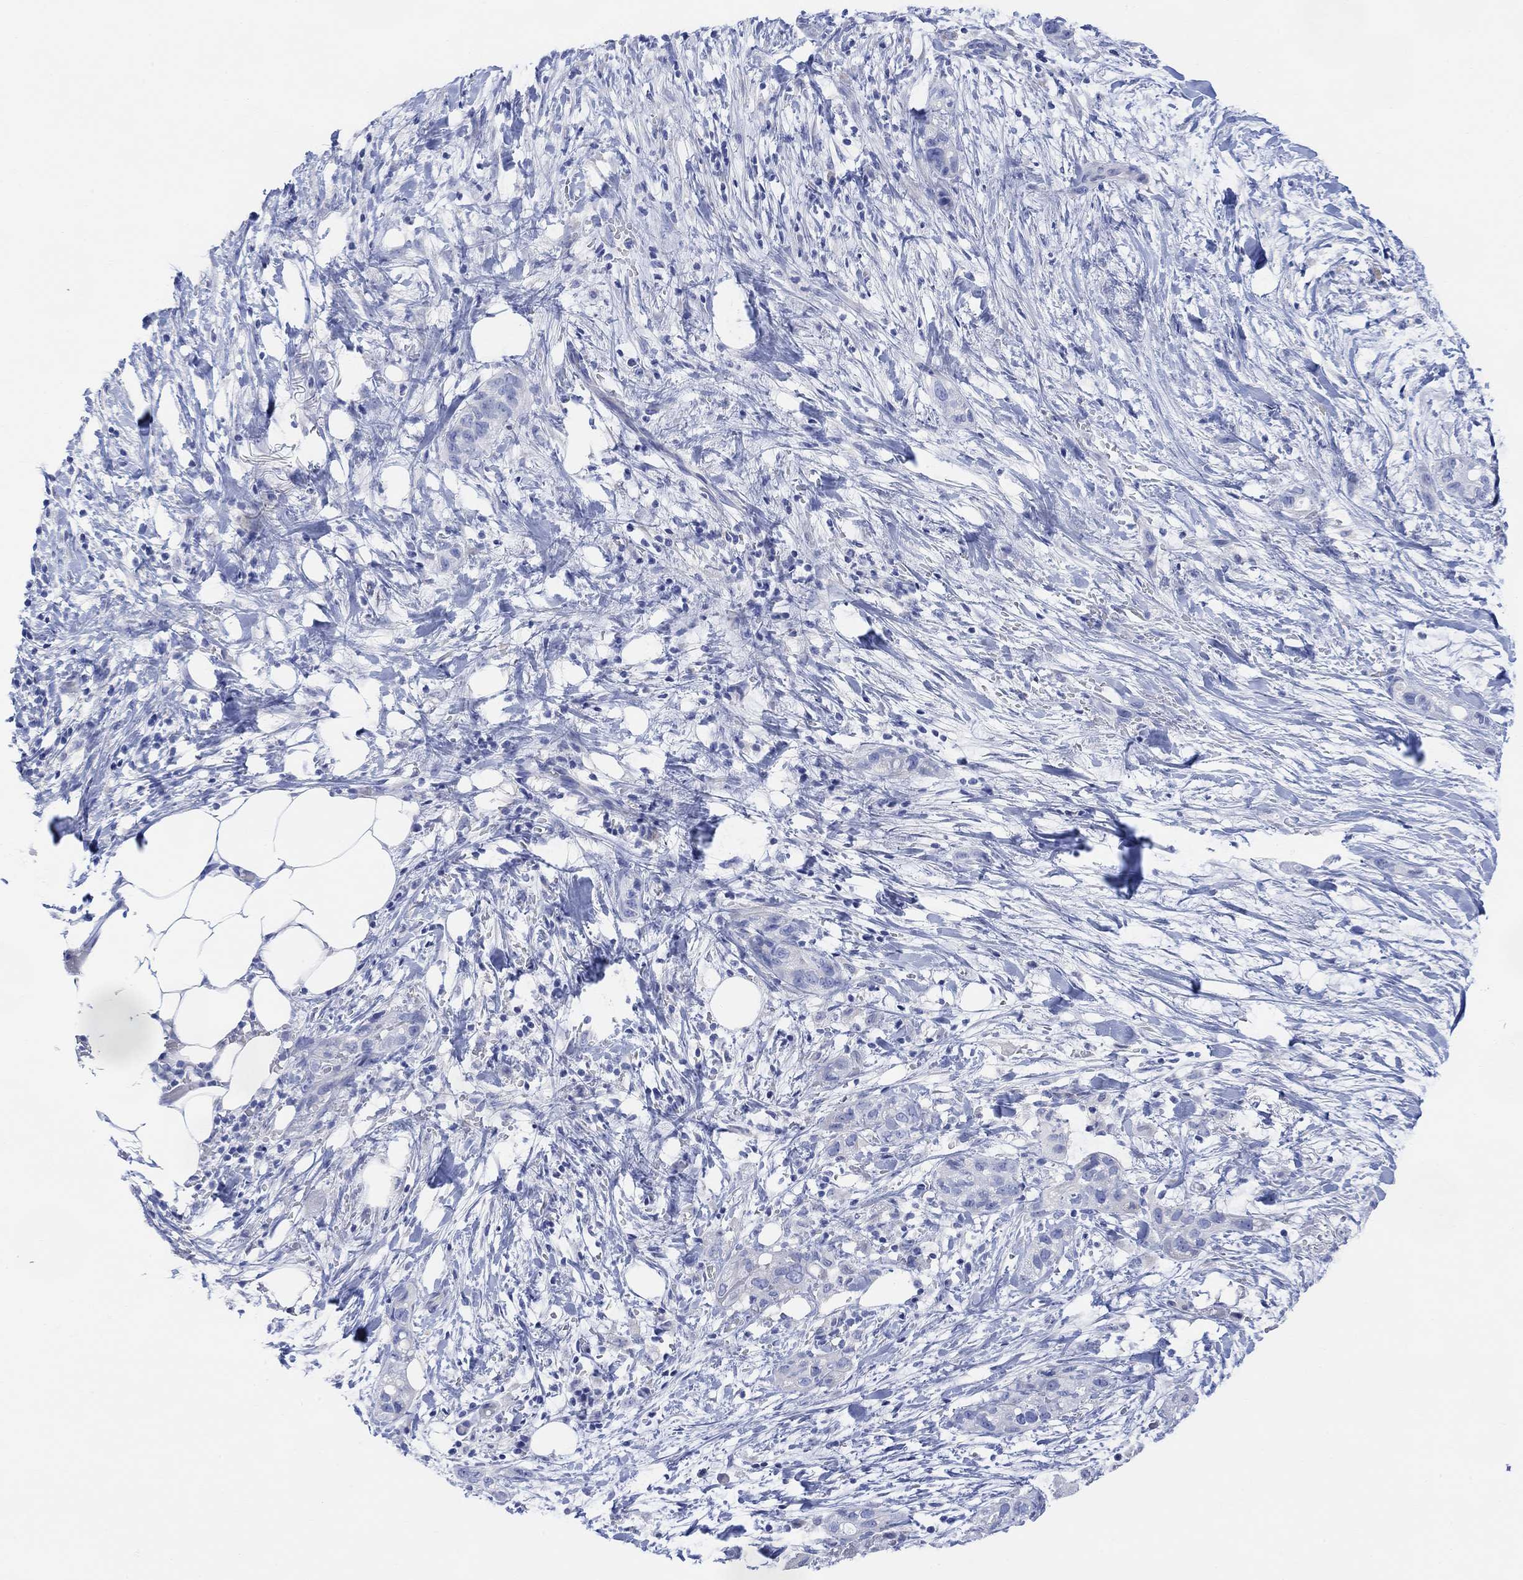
{"staining": {"intensity": "negative", "quantity": "none", "location": "none"}, "tissue": "pancreatic cancer", "cell_type": "Tumor cells", "image_type": "cancer", "snomed": [{"axis": "morphology", "description": "Adenocarcinoma, NOS"}, {"axis": "topography", "description": "Pancreas"}], "caption": "Tumor cells are negative for brown protein staining in pancreatic cancer.", "gene": "GNG13", "patient": {"sex": "female", "age": 72}}